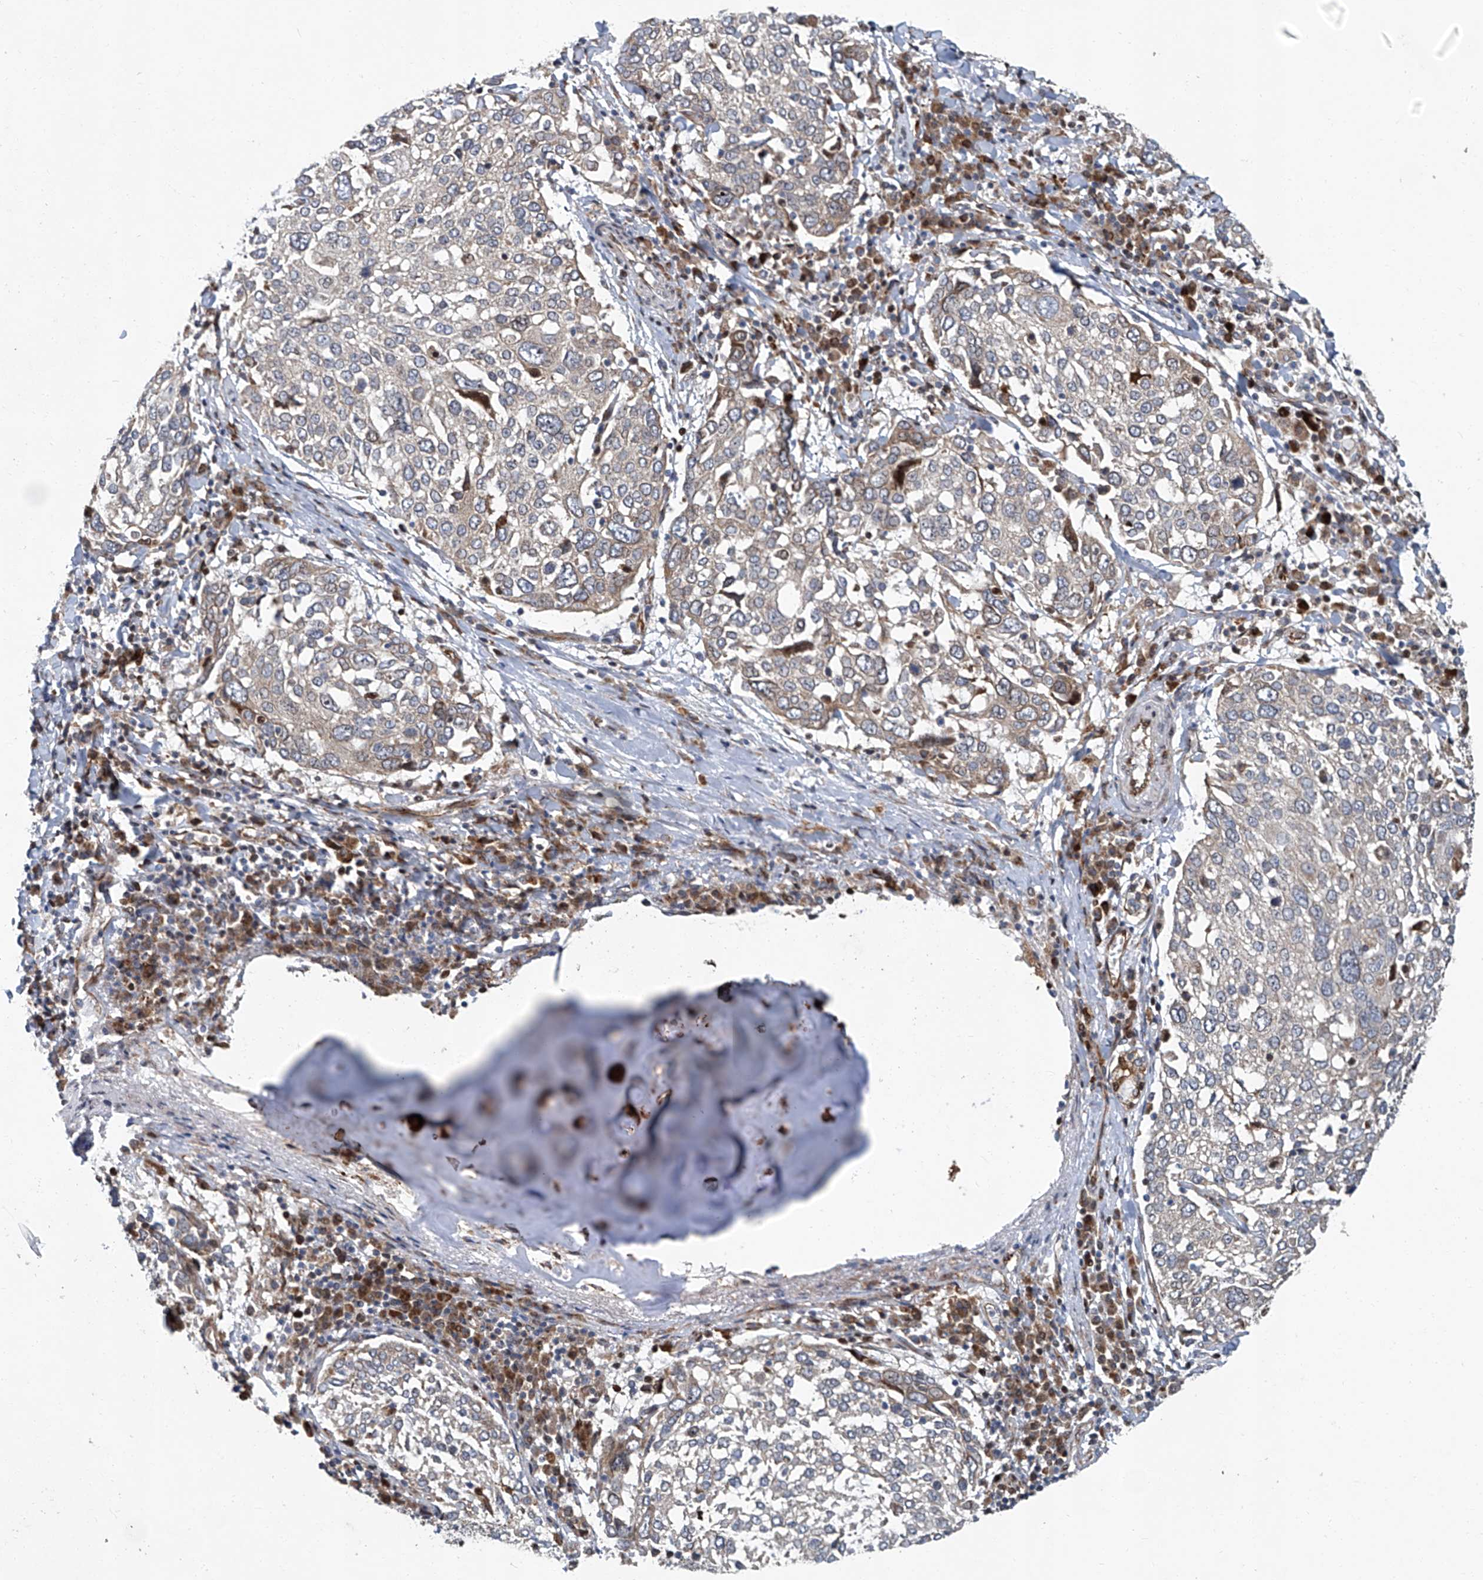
{"staining": {"intensity": "negative", "quantity": "none", "location": "none"}, "tissue": "lung cancer", "cell_type": "Tumor cells", "image_type": "cancer", "snomed": [{"axis": "morphology", "description": "Squamous cell carcinoma, NOS"}, {"axis": "topography", "description": "Lung"}], "caption": "A high-resolution photomicrograph shows IHC staining of lung squamous cell carcinoma, which shows no significant staining in tumor cells.", "gene": "GPR132", "patient": {"sex": "male", "age": 65}}